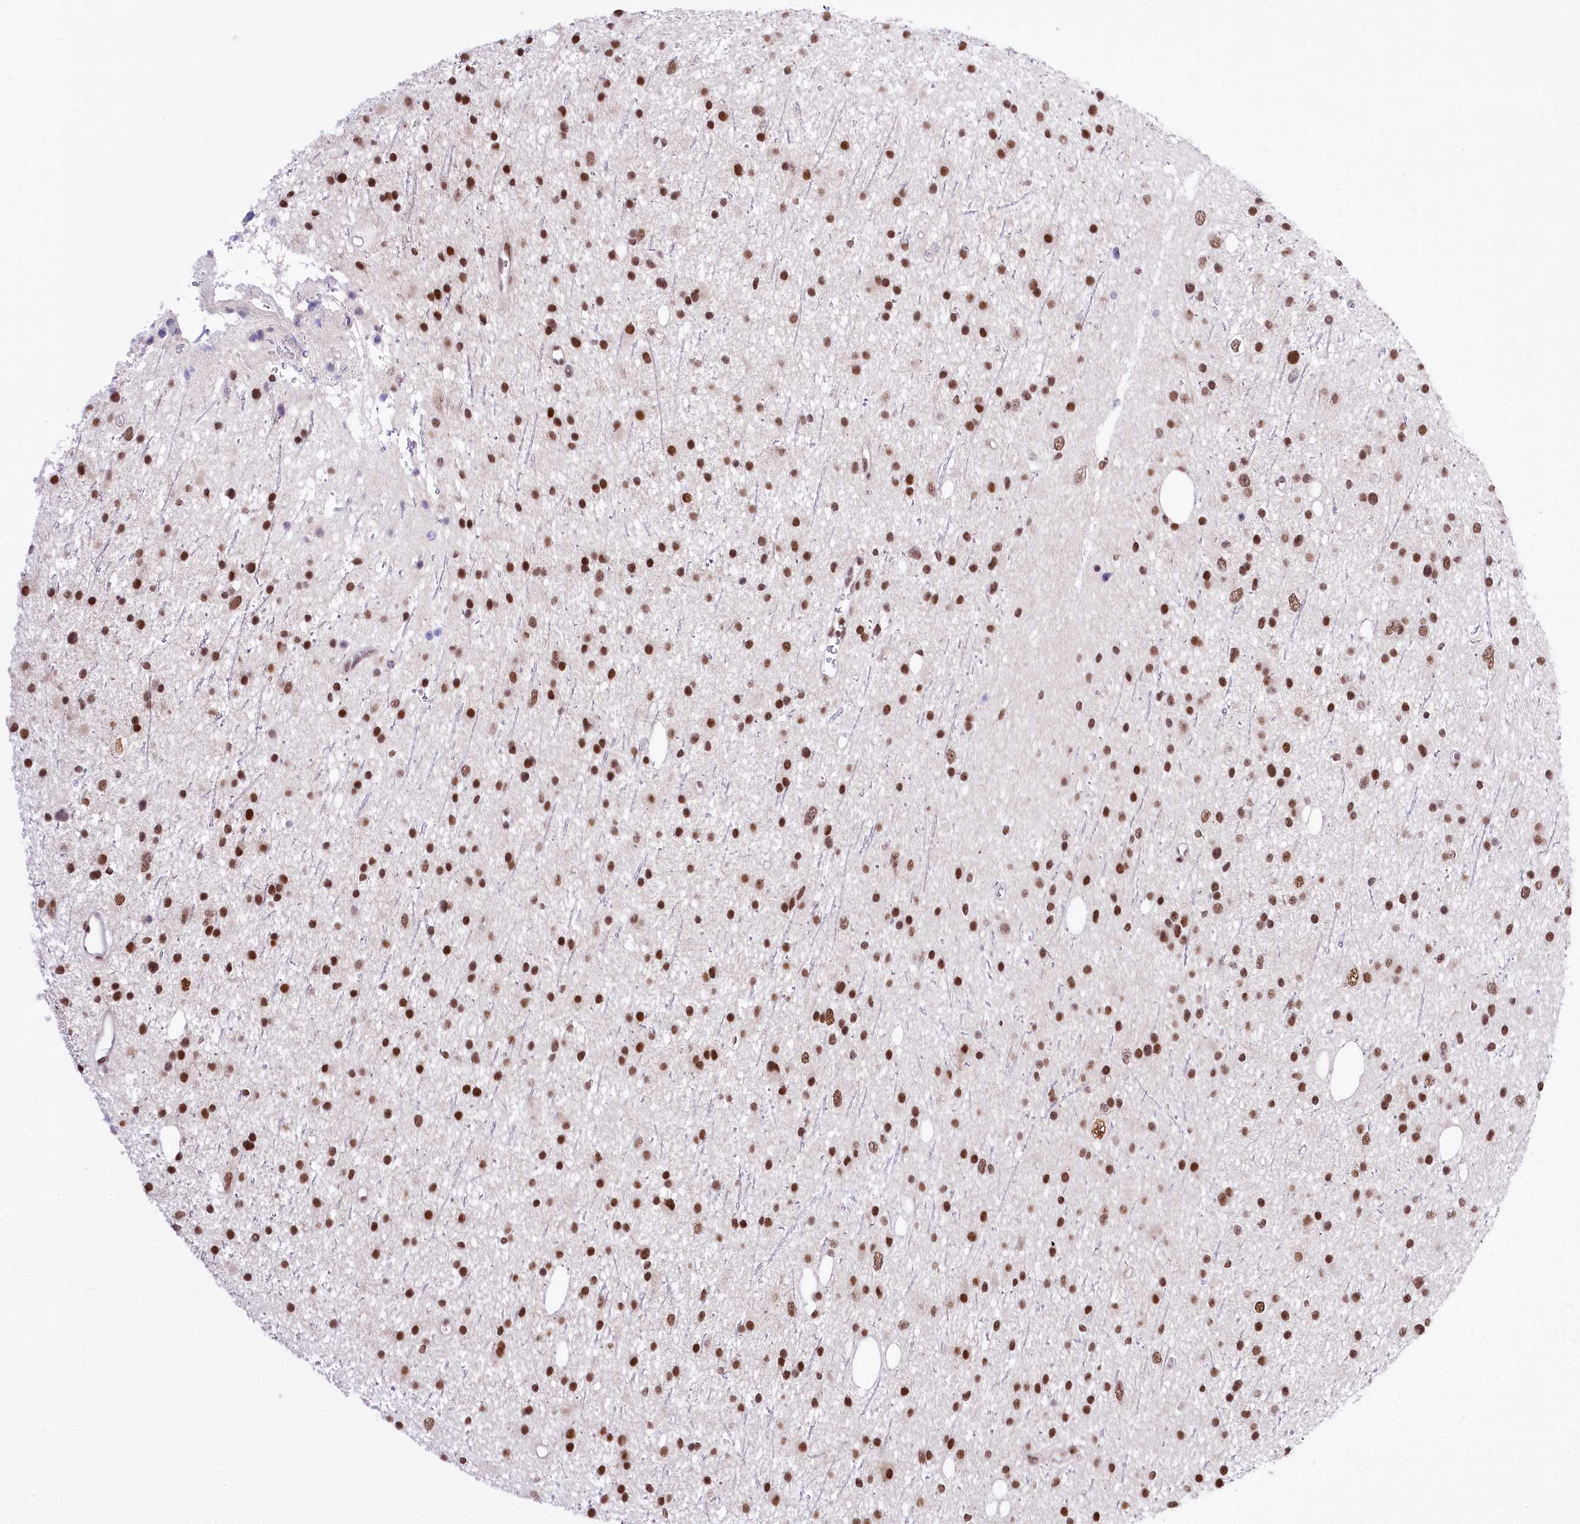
{"staining": {"intensity": "moderate", "quantity": ">75%", "location": "nuclear"}, "tissue": "glioma", "cell_type": "Tumor cells", "image_type": "cancer", "snomed": [{"axis": "morphology", "description": "Glioma, malignant, Low grade"}, {"axis": "topography", "description": "Cerebral cortex"}], "caption": "IHC photomicrograph of neoplastic tissue: glioma stained using immunohistochemistry (IHC) reveals medium levels of moderate protein expression localized specifically in the nuclear of tumor cells, appearing as a nuclear brown color.", "gene": "POU4F3", "patient": {"sex": "female", "age": 39}}